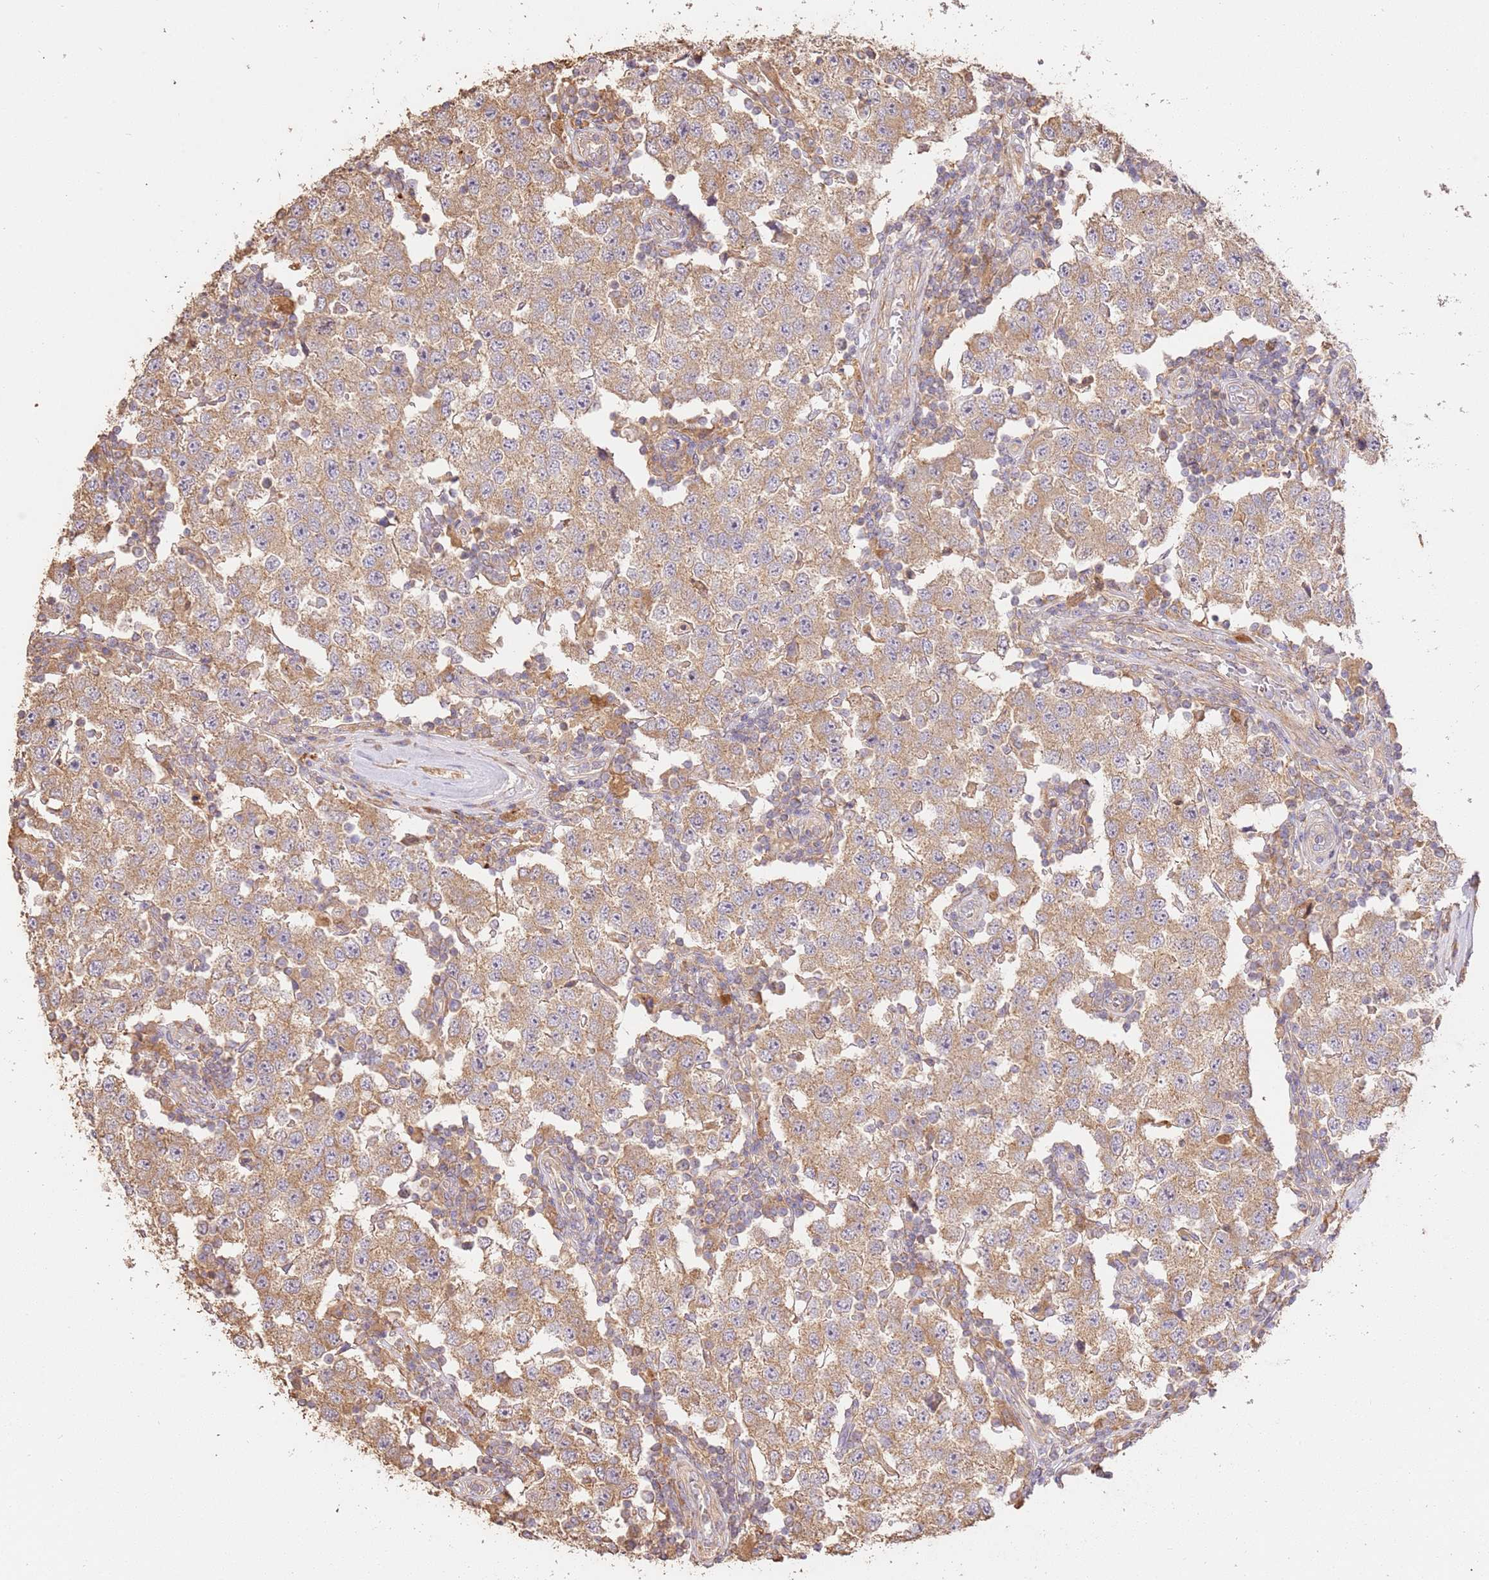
{"staining": {"intensity": "moderate", "quantity": ">75%", "location": "cytoplasmic/membranous"}, "tissue": "testis cancer", "cell_type": "Tumor cells", "image_type": "cancer", "snomed": [{"axis": "morphology", "description": "Seminoma, NOS"}, {"axis": "topography", "description": "Testis"}], "caption": "Immunohistochemistry (IHC) of seminoma (testis) displays medium levels of moderate cytoplasmic/membranous staining in about >75% of tumor cells. The protein is stained brown, and the nuclei are stained in blue (DAB (3,3'-diaminobenzidine) IHC with brightfield microscopy, high magnification).", "gene": "CEP55", "patient": {"sex": "male", "age": 34}}